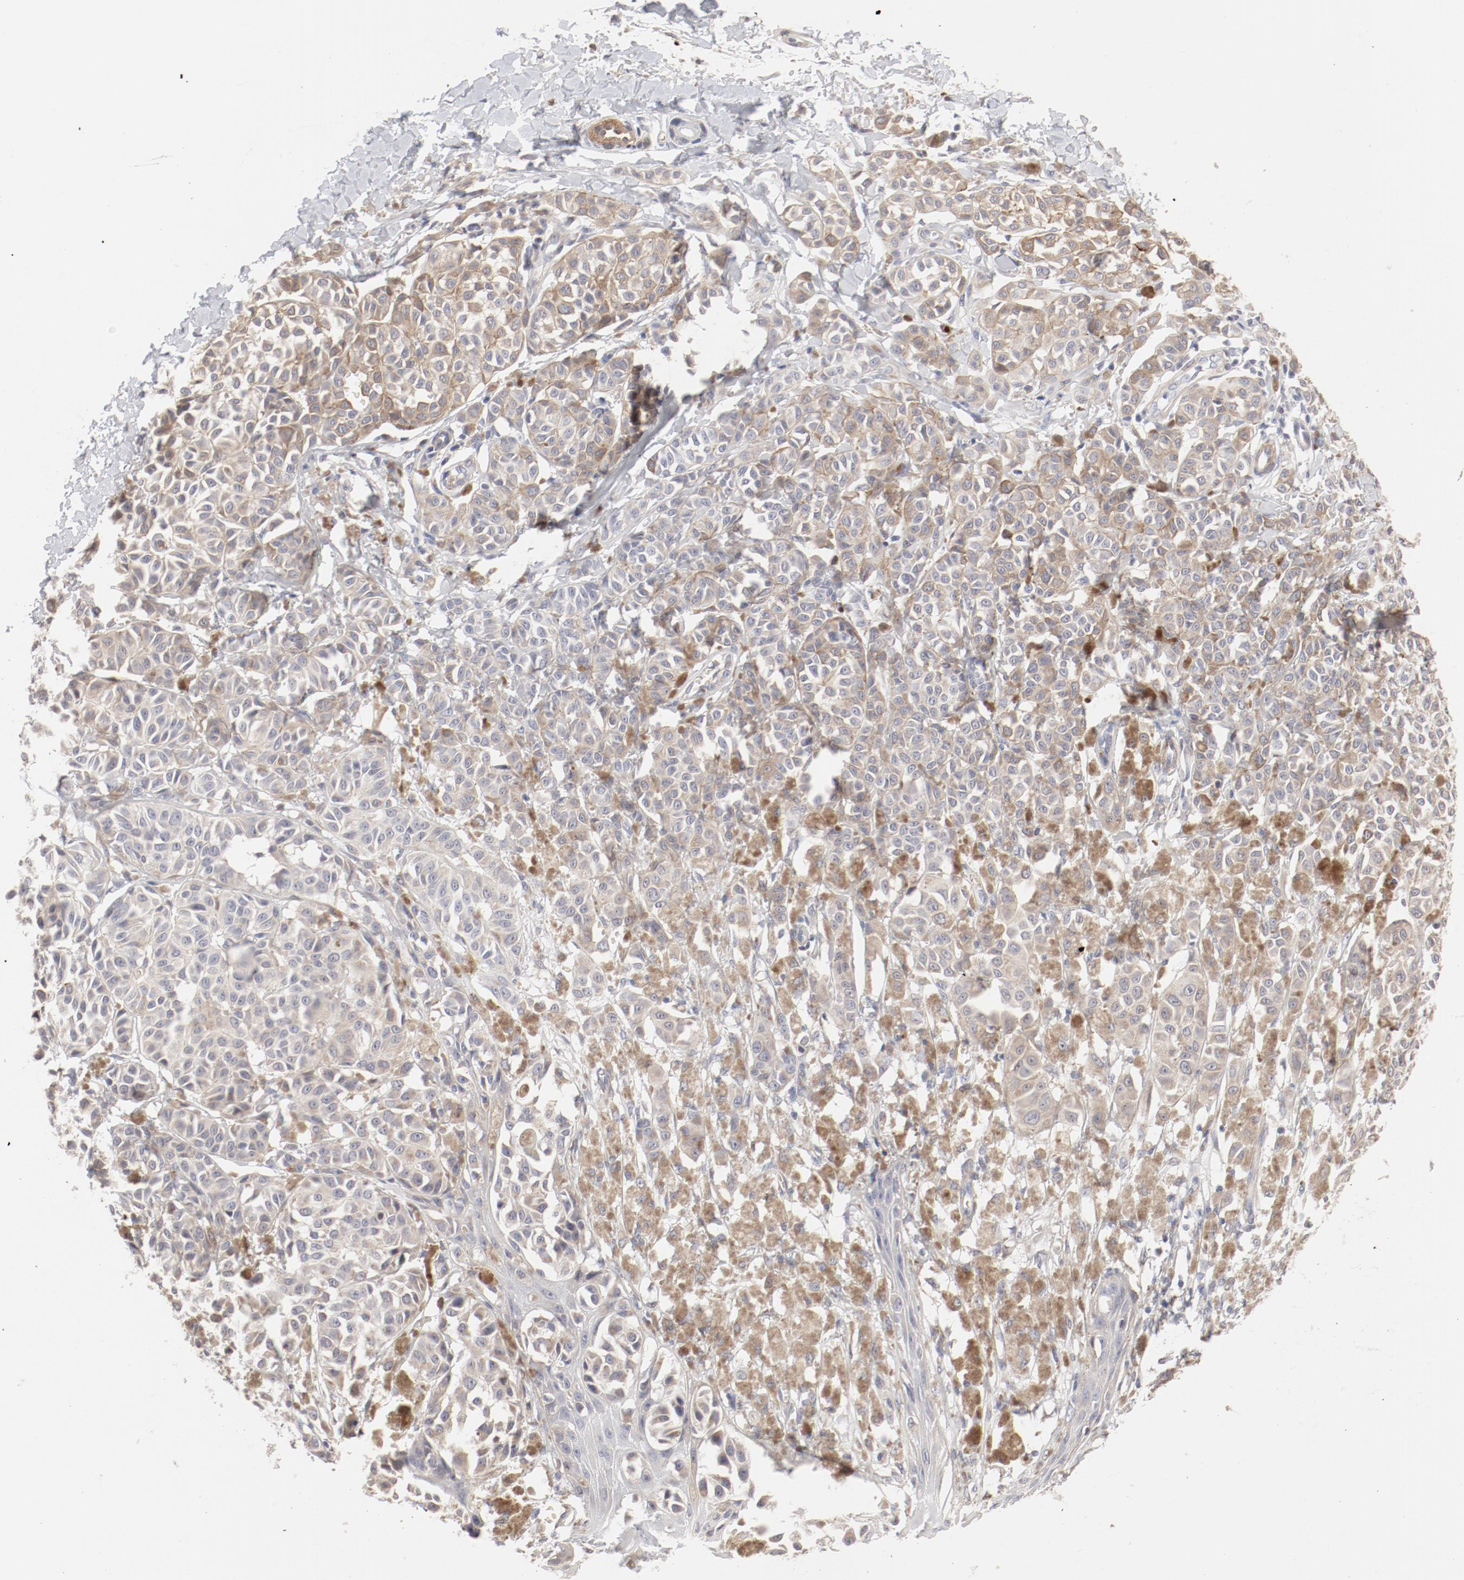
{"staining": {"intensity": "negative", "quantity": "none", "location": "none"}, "tissue": "melanoma", "cell_type": "Tumor cells", "image_type": "cancer", "snomed": [{"axis": "morphology", "description": "Malignant melanoma, NOS"}, {"axis": "topography", "description": "Skin"}], "caption": "Melanoma stained for a protein using immunohistochemistry (IHC) displays no expression tumor cells.", "gene": "MAGED4", "patient": {"sex": "male", "age": 76}}